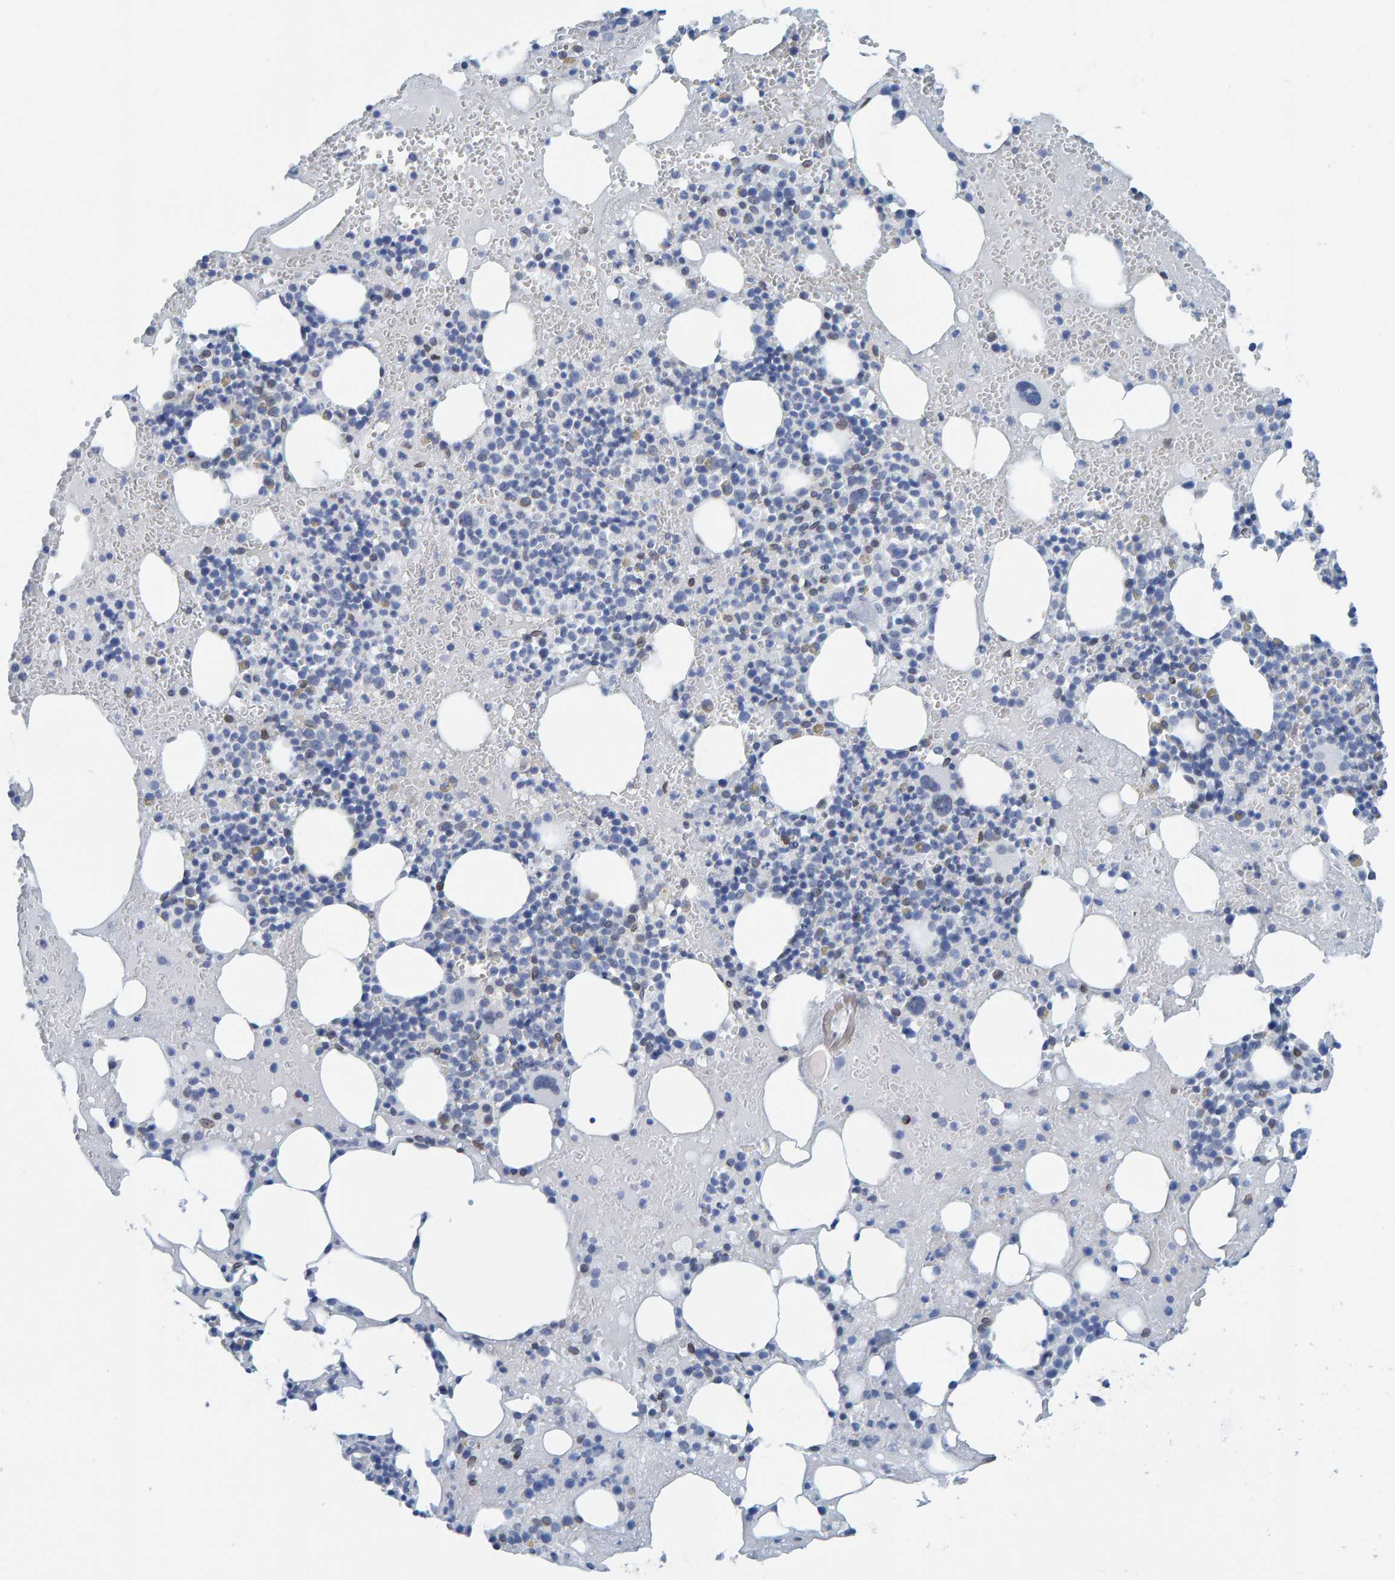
{"staining": {"intensity": "weak", "quantity": "<25%", "location": "nuclear"}, "tissue": "bone marrow", "cell_type": "Hematopoietic cells", "image_type": "normal", "snomed": [{"axis": "morphology", "description": "Normal tissue, NOS"}, {"axis": "morphology", "description": "Inflammation, NOS"}, {"axis": "topography", "description": "Bone marrow"}], "caption": "High power microscopy image of an IHC micrograph of normal bone marrow, revealing no significant positivity in hematopoietic cells.", "gene": "LMNB2", "patient": {"sex": "female", "age": 78}}